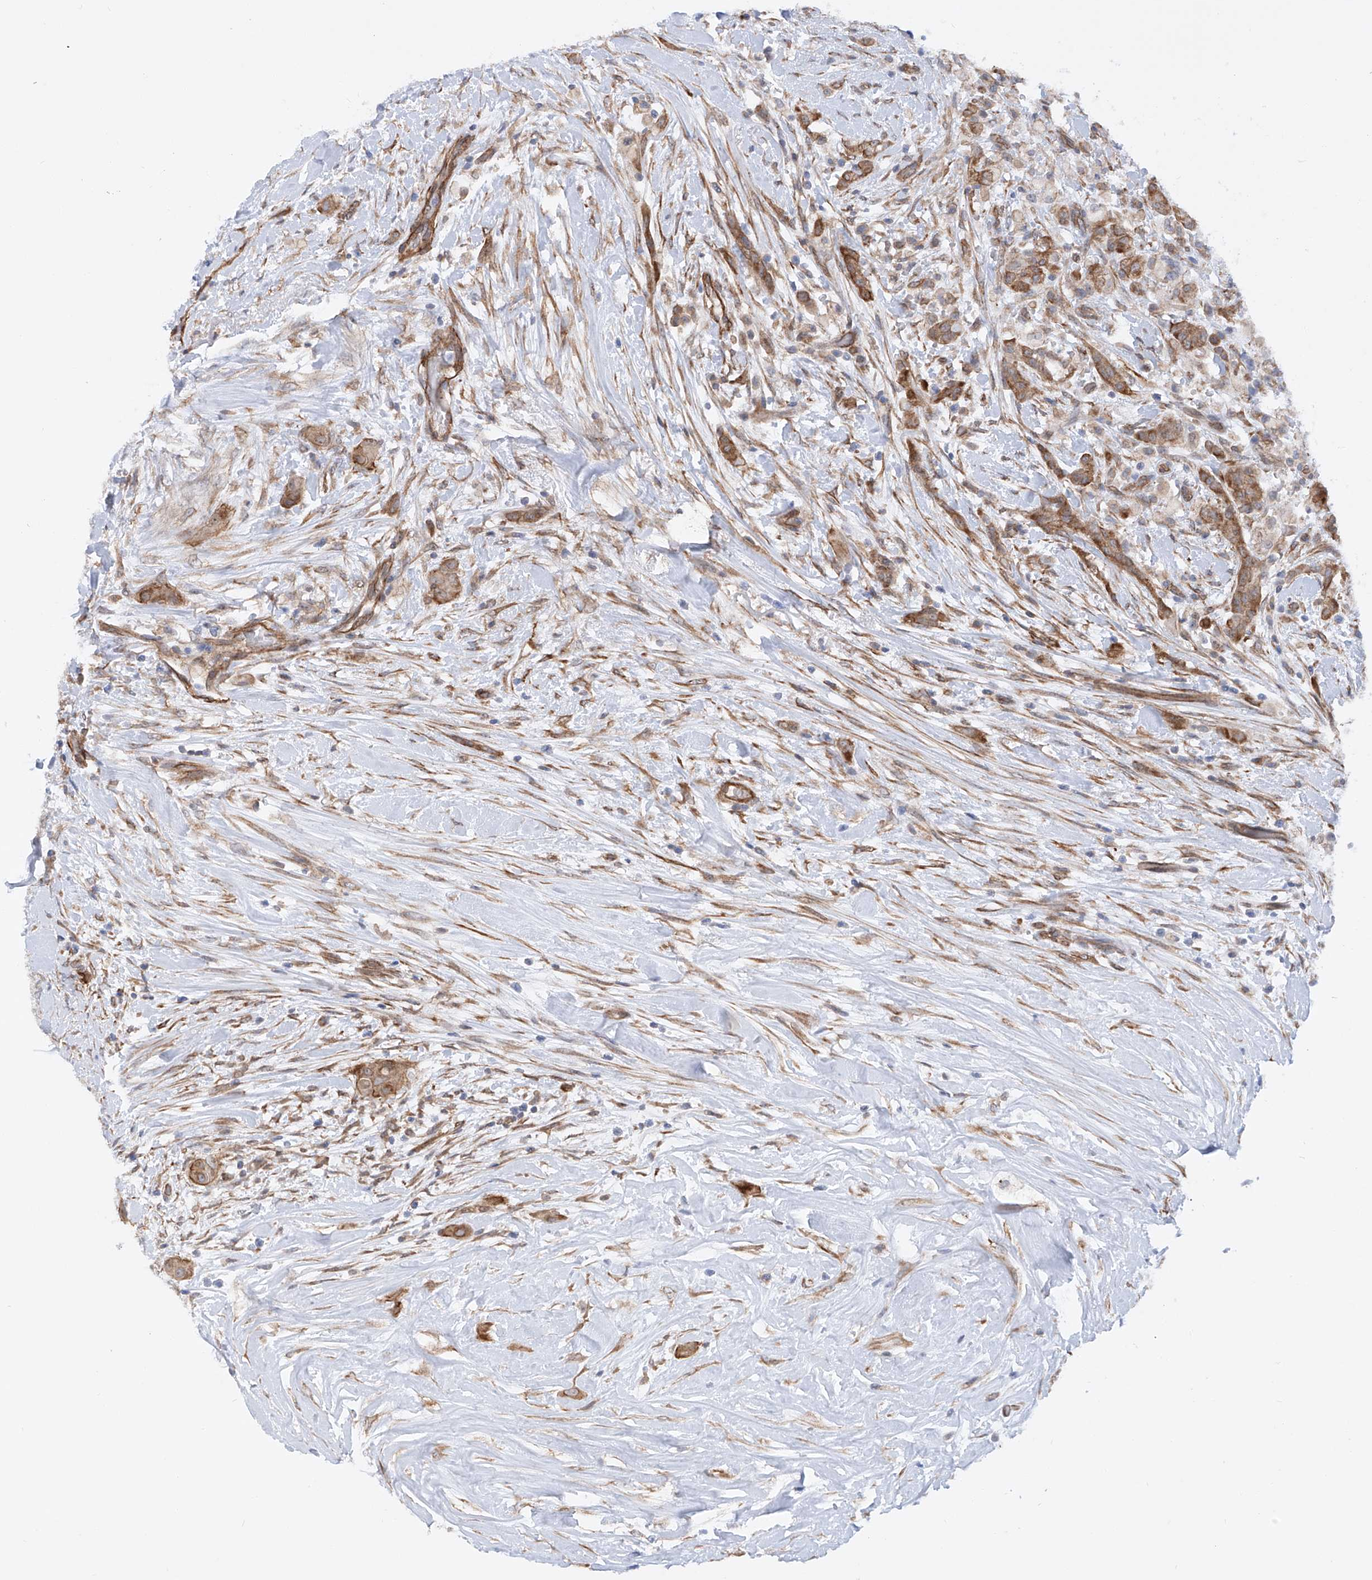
{"staining": {"intensity": "moderate", "quantity": "25%-75%", "location": "cytoplasmic/membranous"}, "tissue": "thyroid cancer", "cell_type": "Tumor cells", "image_type": "cancer", "snomed": [{"axis": "morphology", "description": "Papillary adenocarcinoma, NOS"}, {"axis": "topography", "description": "Thyroid gland"}], "caption": "This is a histology image of immunohistochemistry staining of thyroid cancer (papillary adenocarcinoma), which shows moderate staining in the cytoplasmic/membranous of tumor cells.", "gene": "ZNF490", "patient": {"sex": "female", "age": 59}}